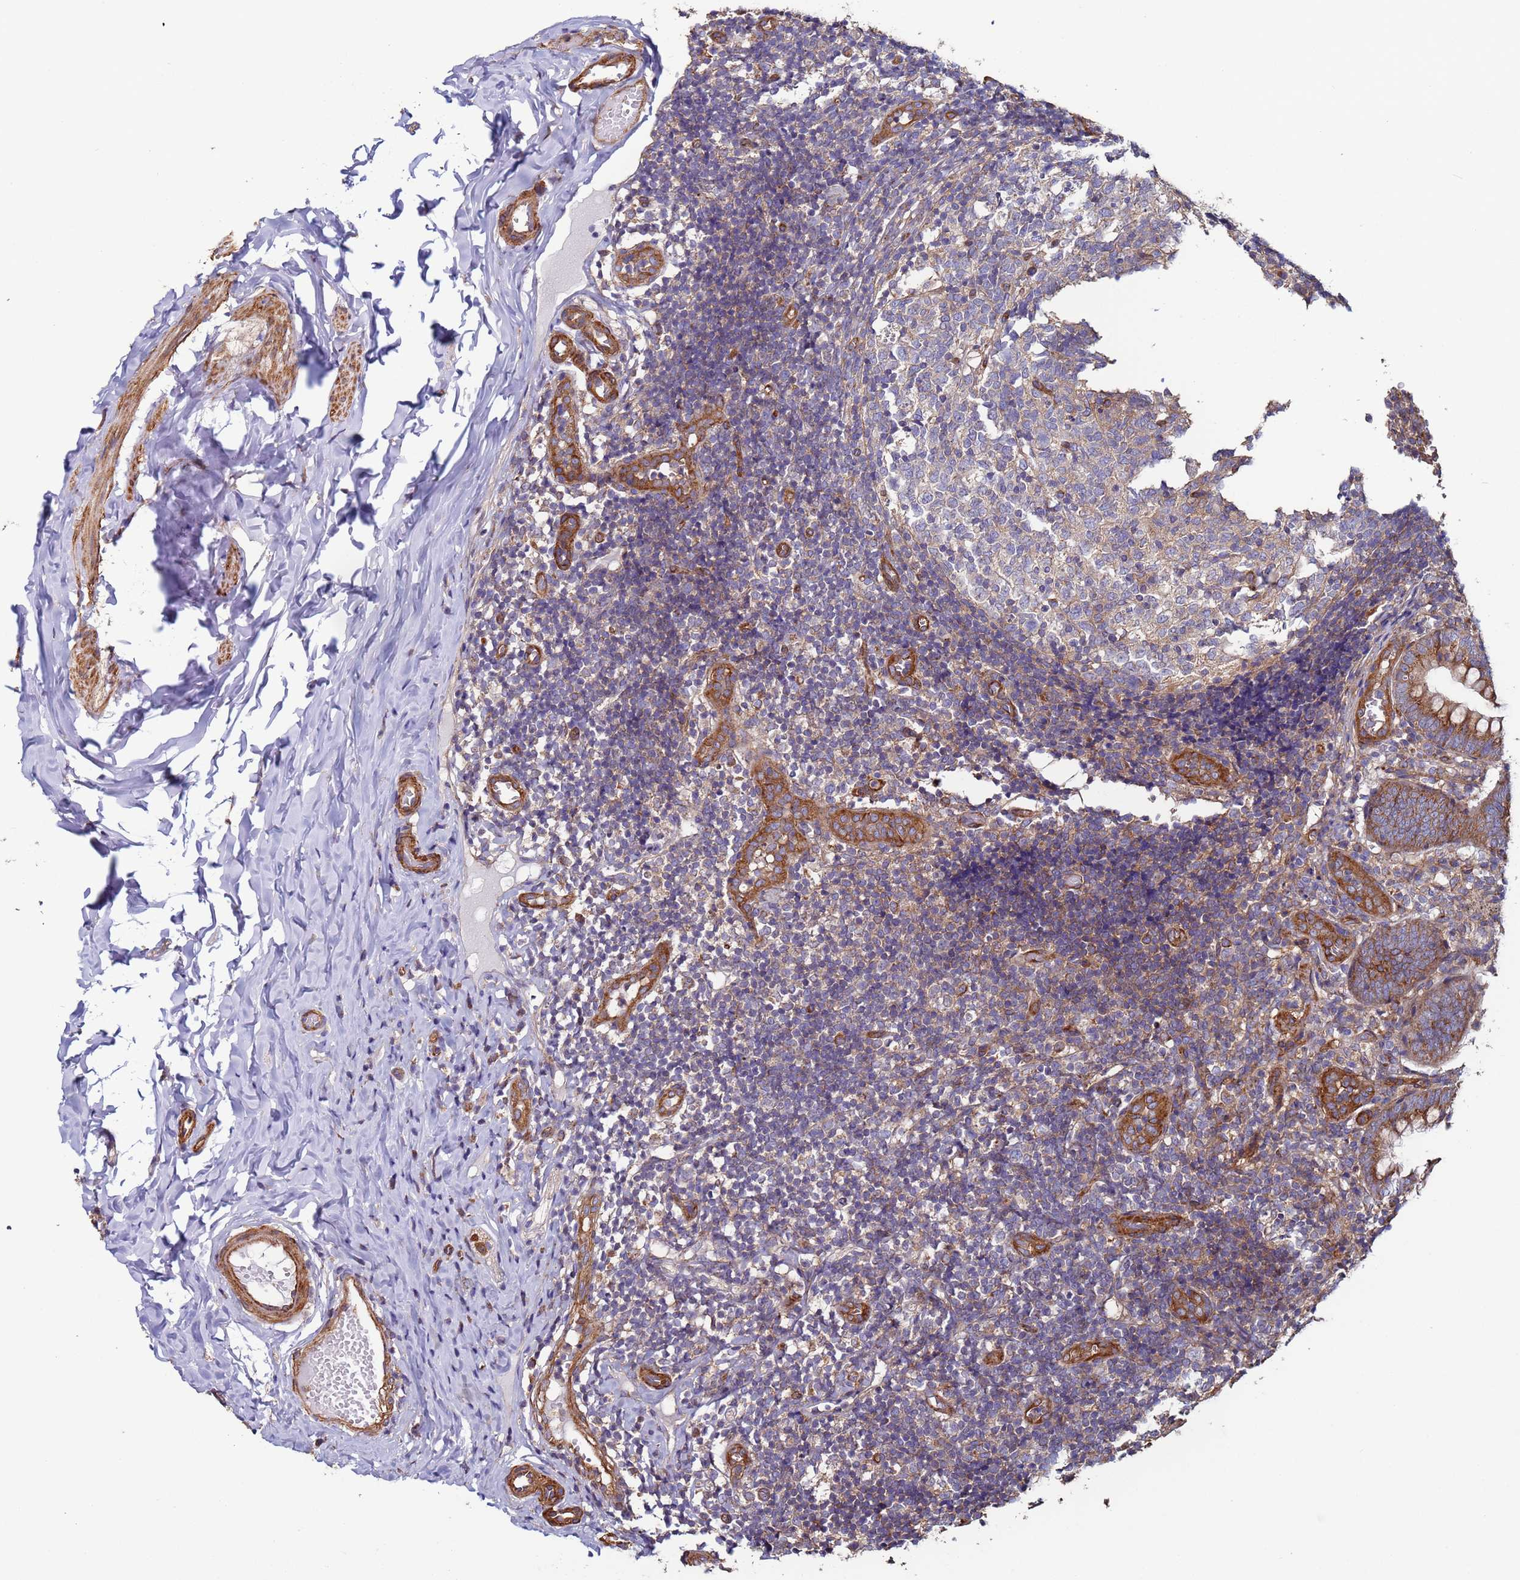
{"staining": {"intensity": "moderate", "quantity": ">75%", "location": "cytoplasmic/membranous"}, "tissue": "appendix", "cell_type": "Glandular cells", "image_type": "normal", "snomed": [{"axis": "morphology", "description": "Normal tissue, NOS"}, {"axis": "topography", "description": "Appendix"}], "caption": "Protein staining shows moderate cytoplasmic/membranous expression in approximately >75% of glandular cells in unremarkable appendix.", "gene": "ZBTB39", "patient": {"sex": "male", "age": 8}}